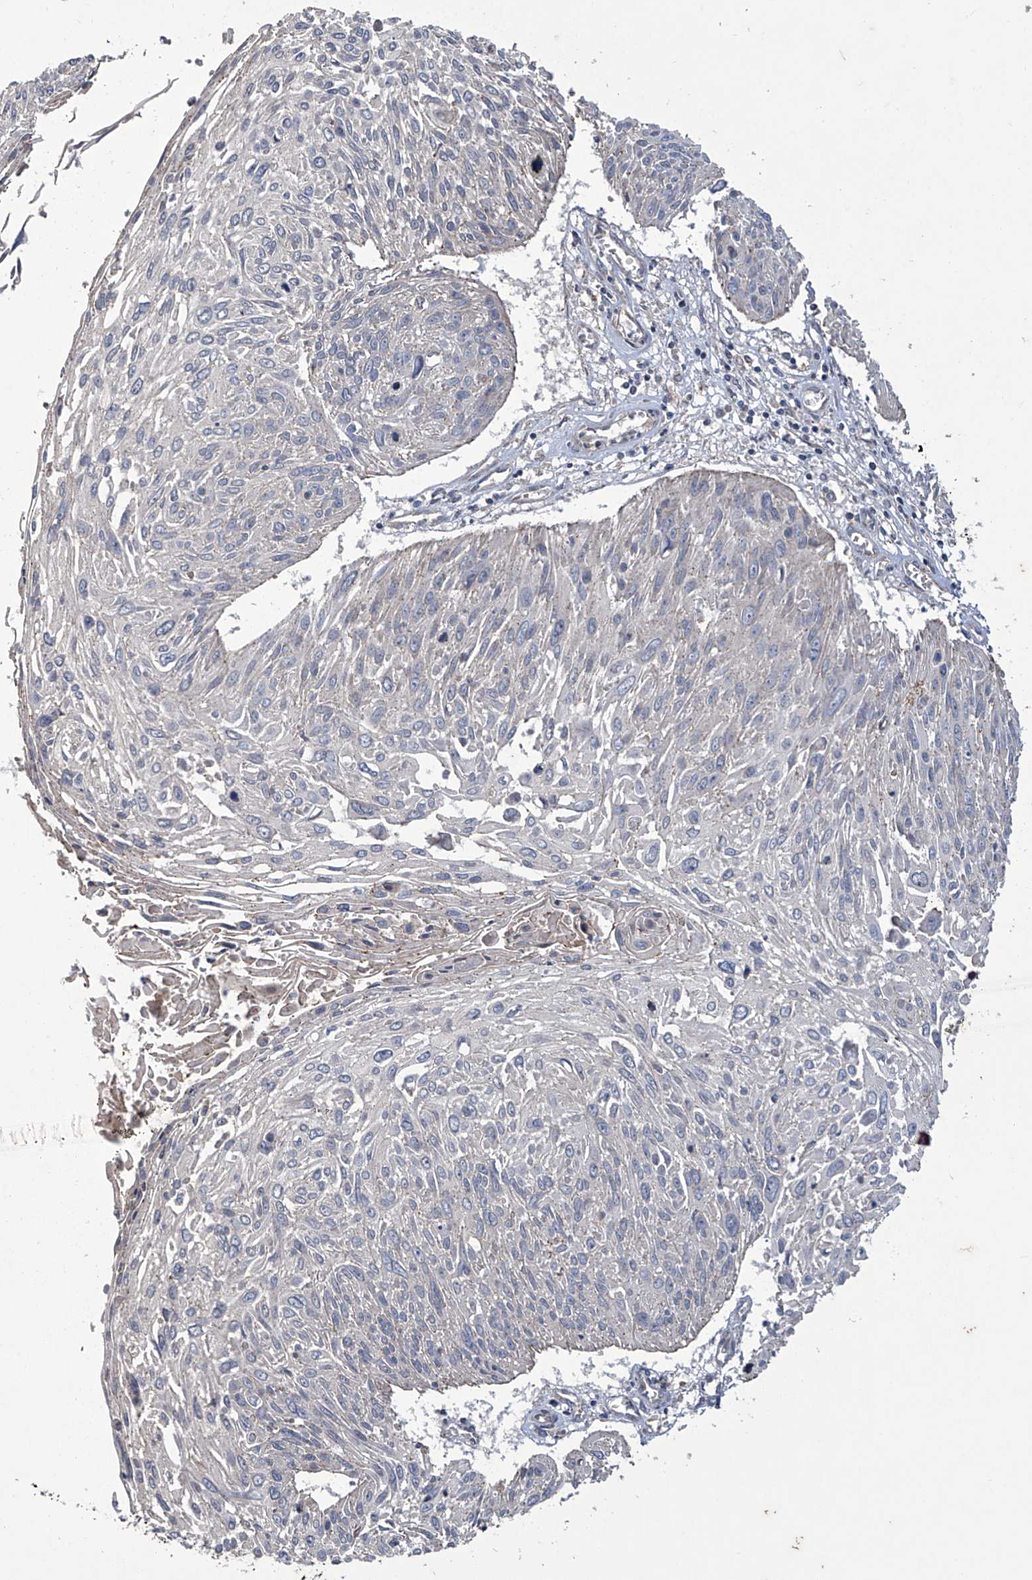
{"staining": {"intensity": "negative", "quantity": "none", "location": "none"}, "tissue": "cervical cancer", "cell_type": "Tumor cells", "image_type": "cancer", "snomed": [{"axis": "morphology", "description": "Squamous cell carcinoma, NOS"}, {"axis": "topography", "description": "Cervix"}], "caption": "High power microscopy image of an immunohistochemistry (IHC) histopathology image of cervical squamous cell carcinoma, revealing no significant positivity in tumor cells. (DAB (3,3'-diaminobenzidine) immunohistochemistry visualized using brightfield microscopy, high magnification).", "gene": "TRIM60", "patient": {"sex": "female", "age": 51}}